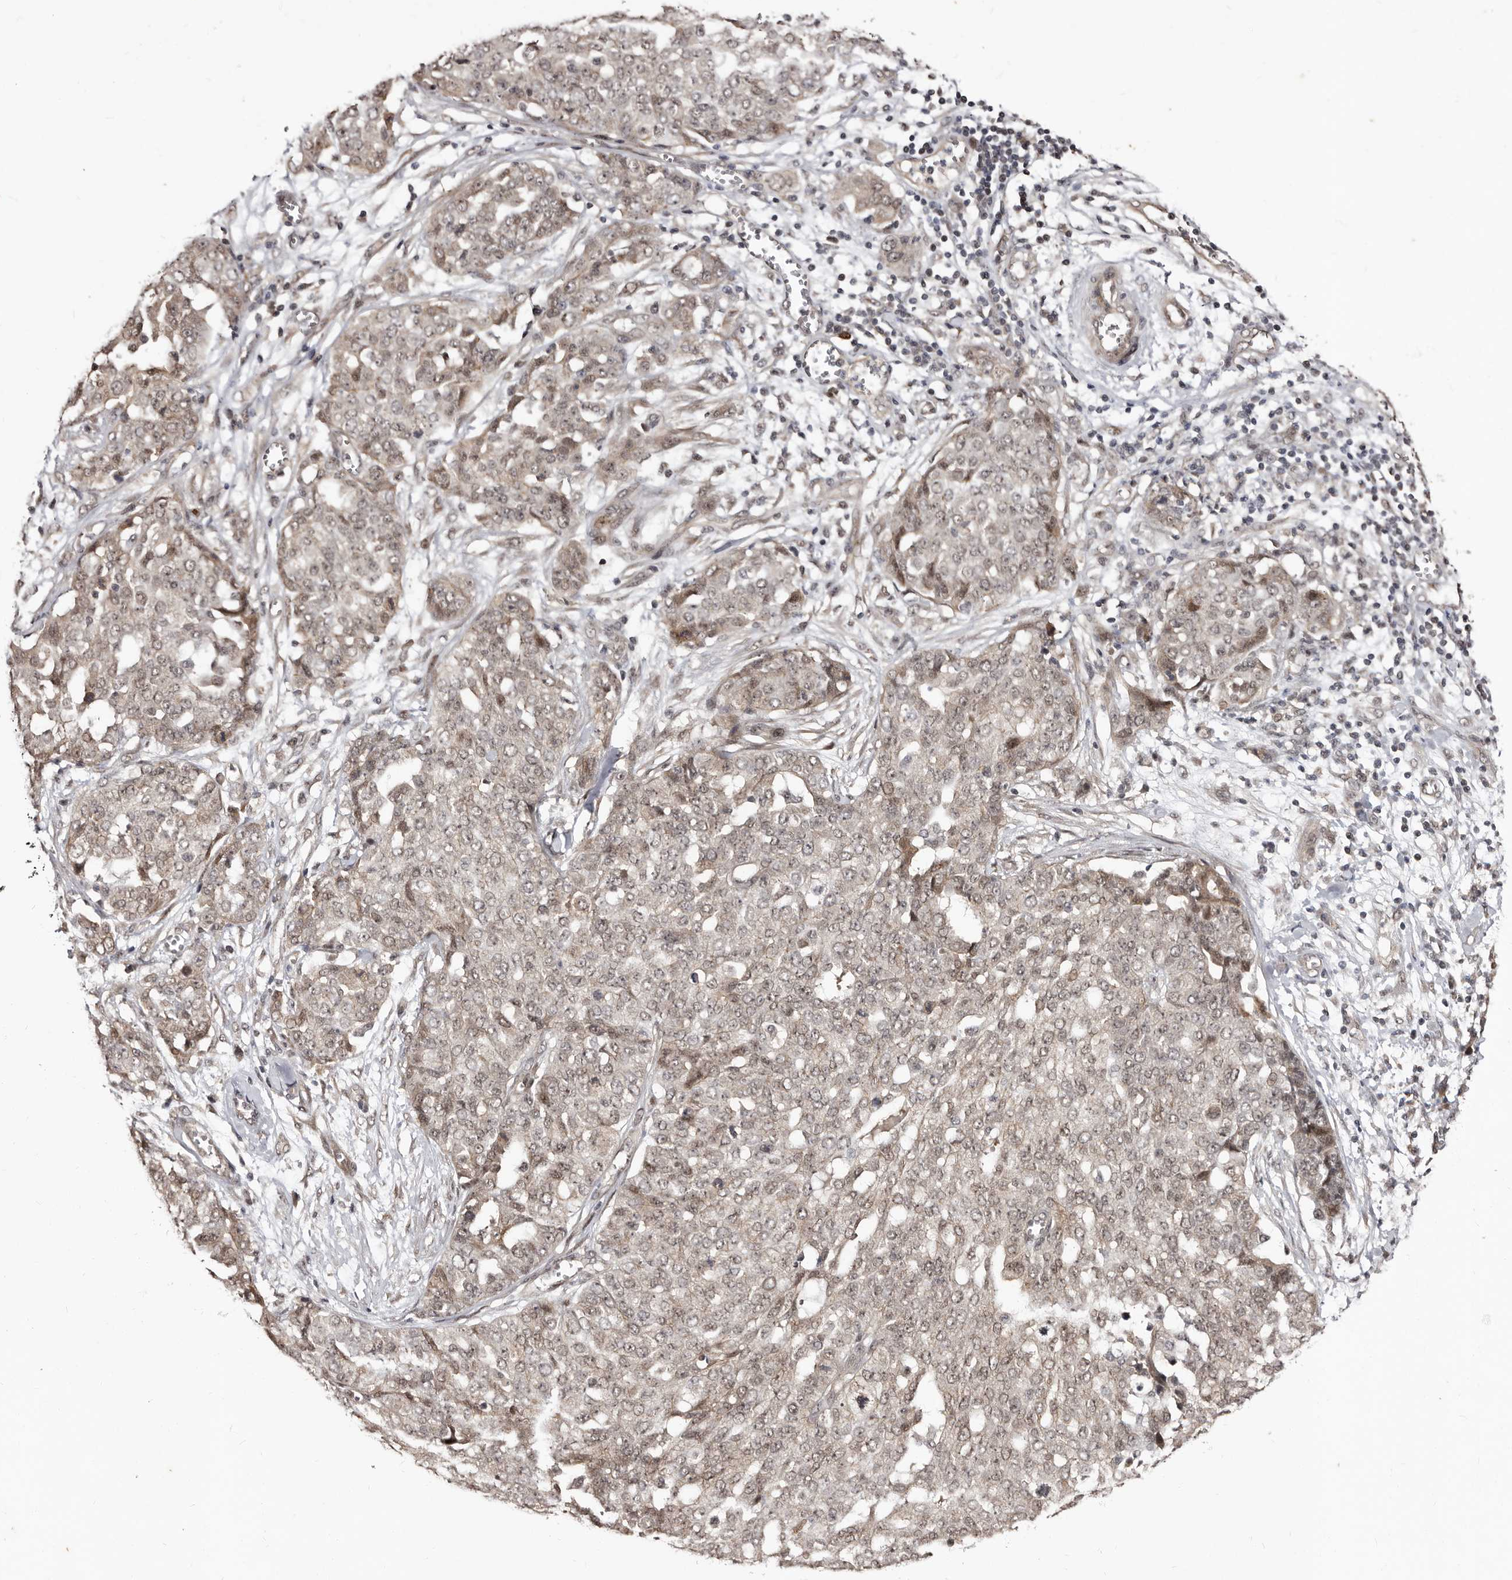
{"staining": {"intensity": "weak", "quantity": "25%-75%", "location": "nuclear"}, "tissue": "ovarian cancer", "cell_type": "Tumor cells", "image_type": "cancer", "snomed": [{"axis": "morphology", "description": "Cystadenocarcinoma, serous, NOS"}, {"axis": "topography", "description": "Soft tissue"}, {"axis": "topography", "description": "Ovary"}], "caption": "Brown immunohistochemical staining in serous cystadenocarcinoma (ovarian) displays weak nuclear positivity in approximately 25%-75% of tumor cells.", "gene": "TBC1D22B", "patient": {"sex": "female", "age": 57}}